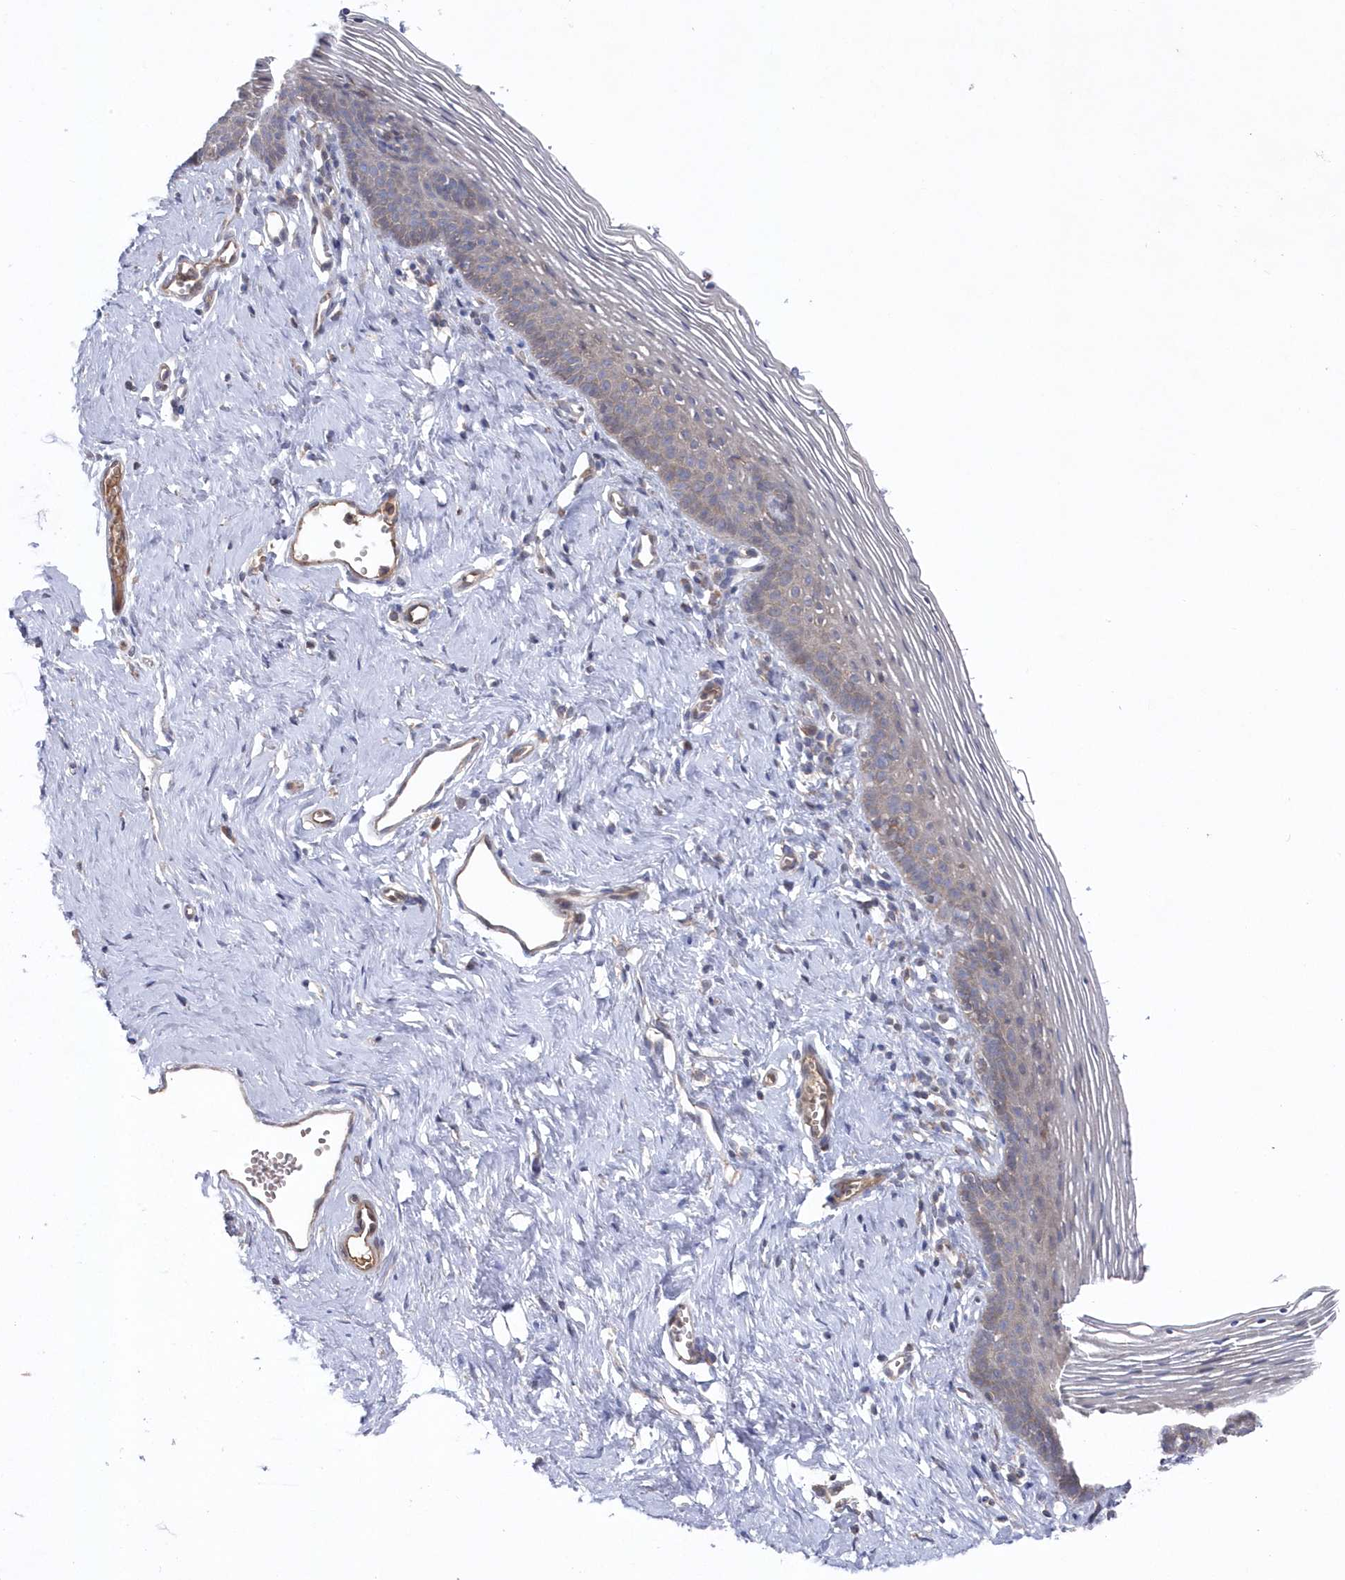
{"staining": {"intensity": "weak", "quantity": "<25%", "location": "cytoplasmic/membranous"}, "tissue": "vagina", "cell_type": "Squamous epithelial cells", "image_type": "normal", "snomed": [{"axis": "morphology", "description": "Normal tissue, NOS"}, {"axis": "topography", "description": "Vagina"}], "caption": "Immunohistochemistry (IHC) image of benign vagina: human vagina stained with DAB shows no significant protein staining in squamous epithelial cells.", "gene": "ASNSD1", "patient": {"sex": "female", "age": 32}}